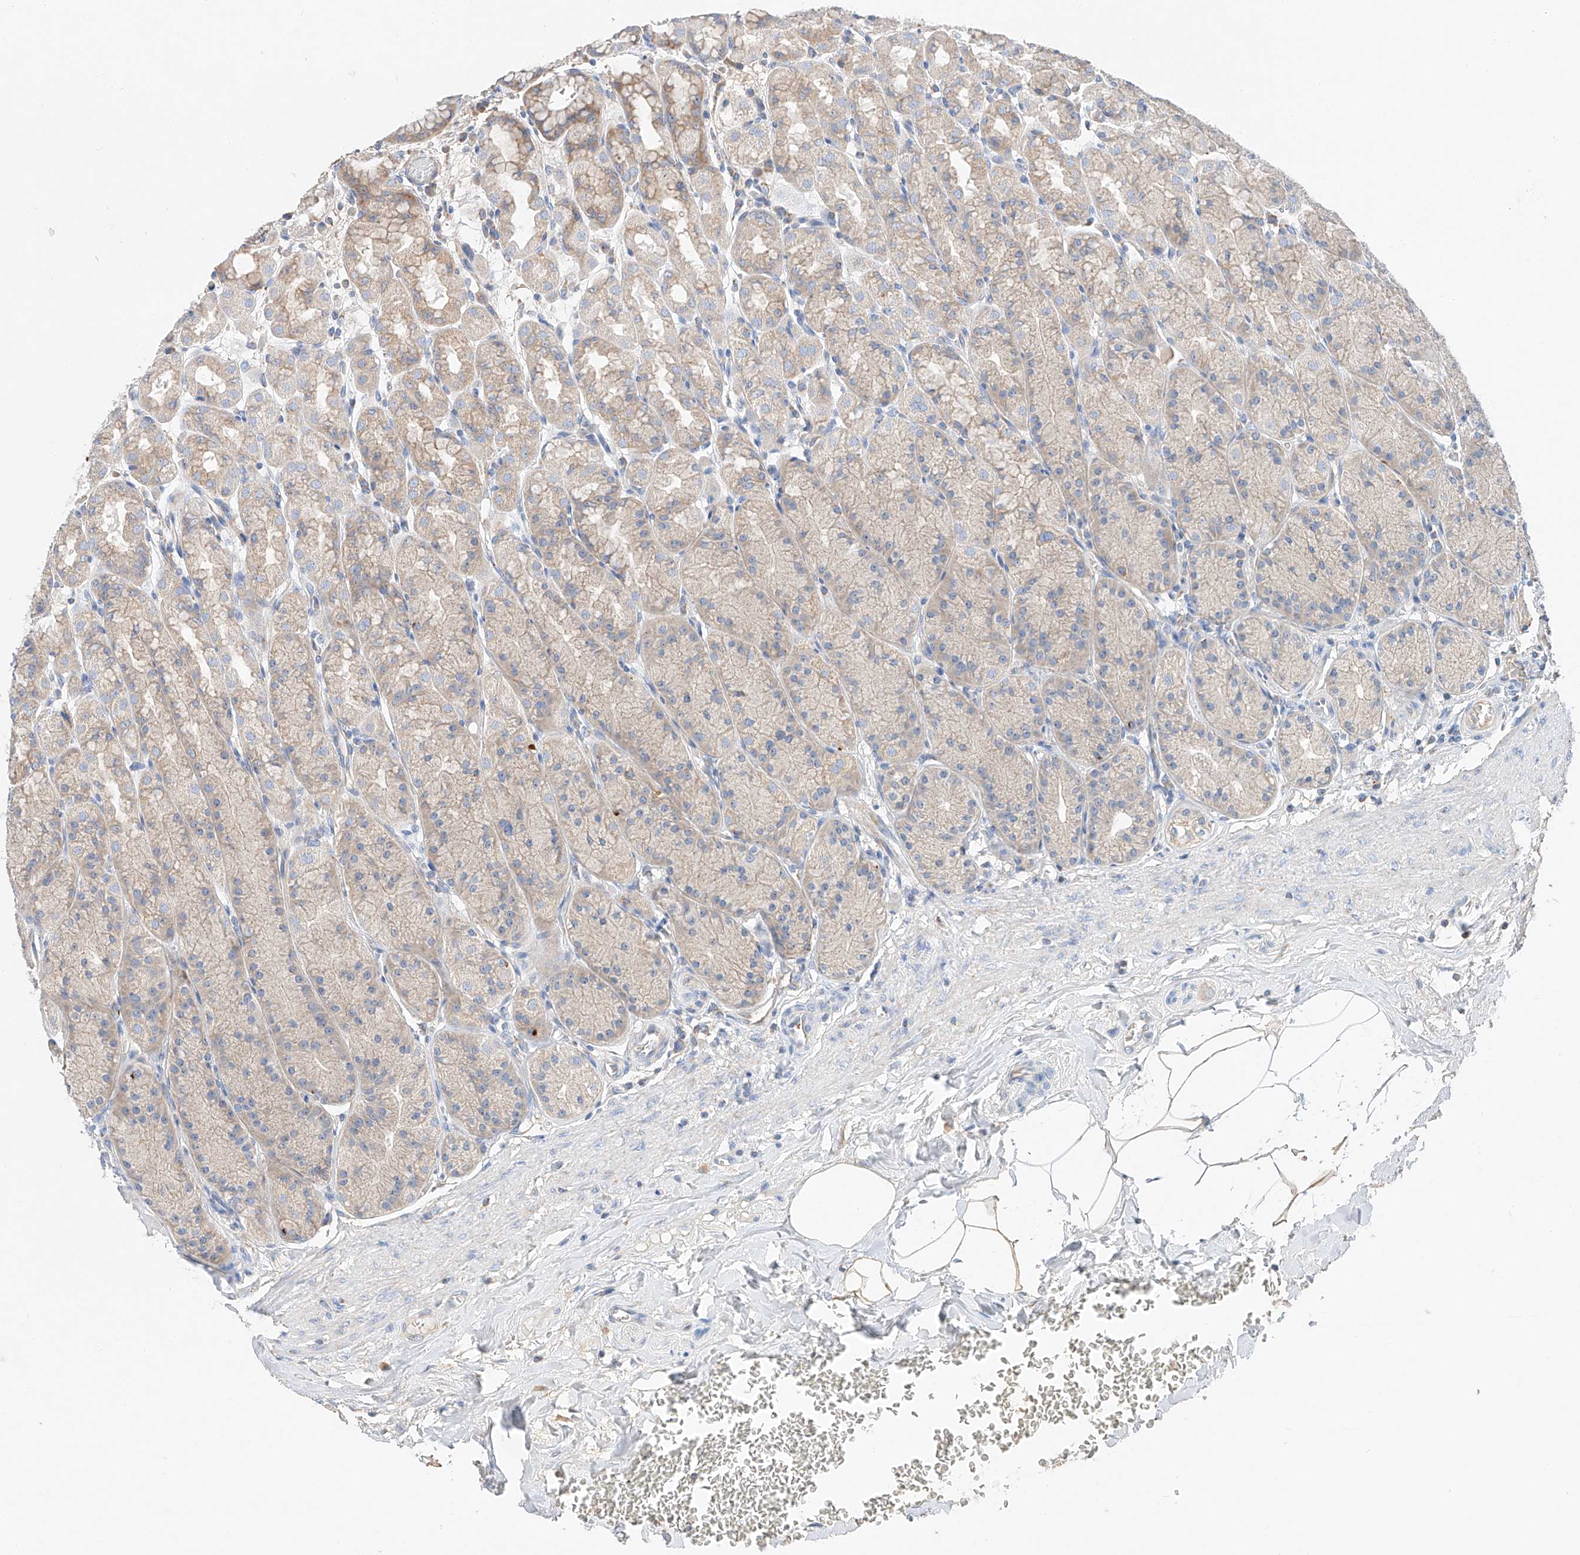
{"staining": {"intensity": "moderate", "quantity": "<25%", "location": "cytoplasmic/membranous"}, "tissue": "stomach", "cell_type": "Glandular cells", "image_type": "normal", "snomed": [{"axis": "morphology", "description": "Normal tissue, NOS"}, {"axis": "topography", "description": "Stomach"}], "caption": "Protein staining demonstrates moderate cytoplasmic/membranous expression in about <25% of glandular cells in normal stomach.", "gene": "RUSC1", "patient": {"sex": "male", "age": 42}}